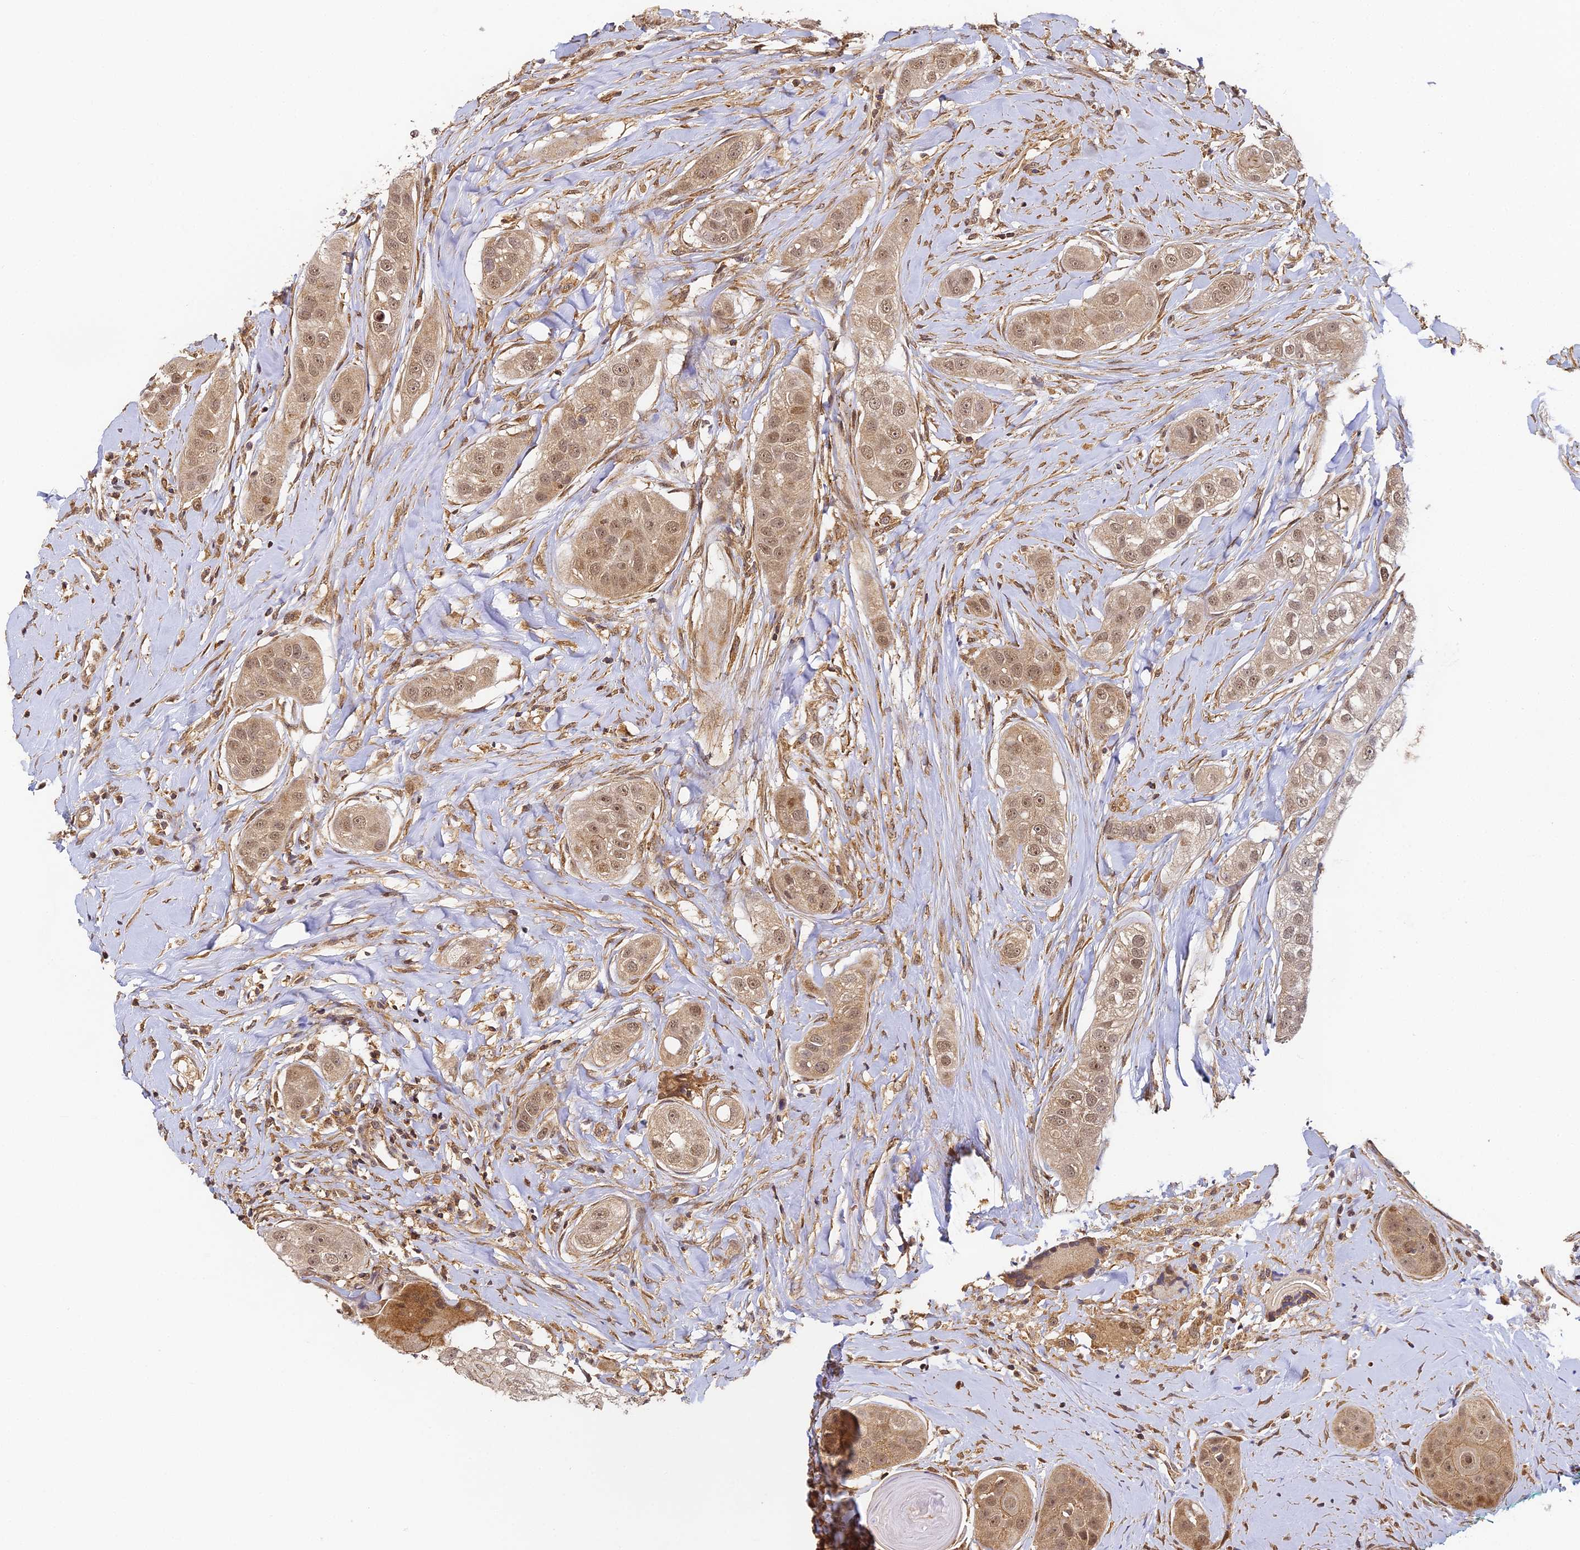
{"staining": {"intensity": "moderate", "quantity": ">75%", "location": "cytoplasmic/membranous,nuclear"}, "tissue": "head and neck cancer", "cell_type": "Tumor cells", "image_type": "cancer", "snomed": [{"axis": "morphology", "description": "Normal tissue, NOS"}, {"axis": "morphology", "description": "Squamous cell carcinoma, NOS"}, {"axis": "topography", "description": "Skeletal muscle"}, {"axis": "topography", "description": "Head-Neck"}], "caption": "Human squamous cell carcinoma (head and neck) stained with a protein marker exhibits moderate staining in tumor cells.", "gene": "ZNF443", "patient": {"sex": "male", "age": 51}}